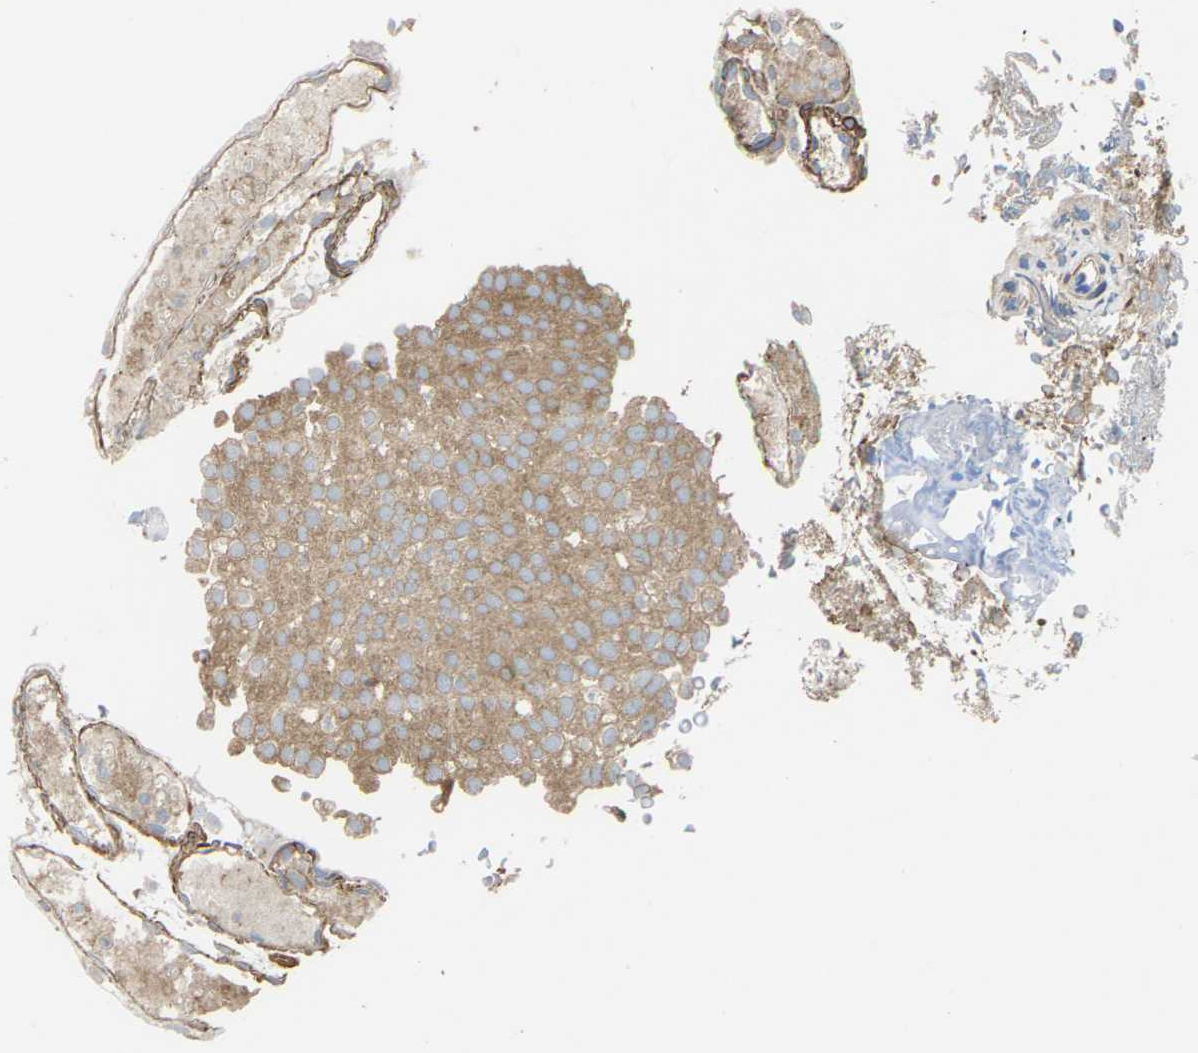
{"staining": {"intensity": "moderate", "quantity": ">75%", "location": "cytoplasmic/membranous"}, "tissue": "urothelial cancer", "cell_type": "Tumor cells", "image_type": "cancer", "snomed": [{"axis": "morphology", "description": "Urothelial carcinoma, Low grade"}, {"axis": "topography", "description": "Urinary bladder"}], "caption": "Tumor cells display medium levels of moderate cytoplasmic/membranous positivity in about >75% of cells in human urothelial cancer.", "gene": "TIAM1", "patient": {"sex": "male", "age": 78}}